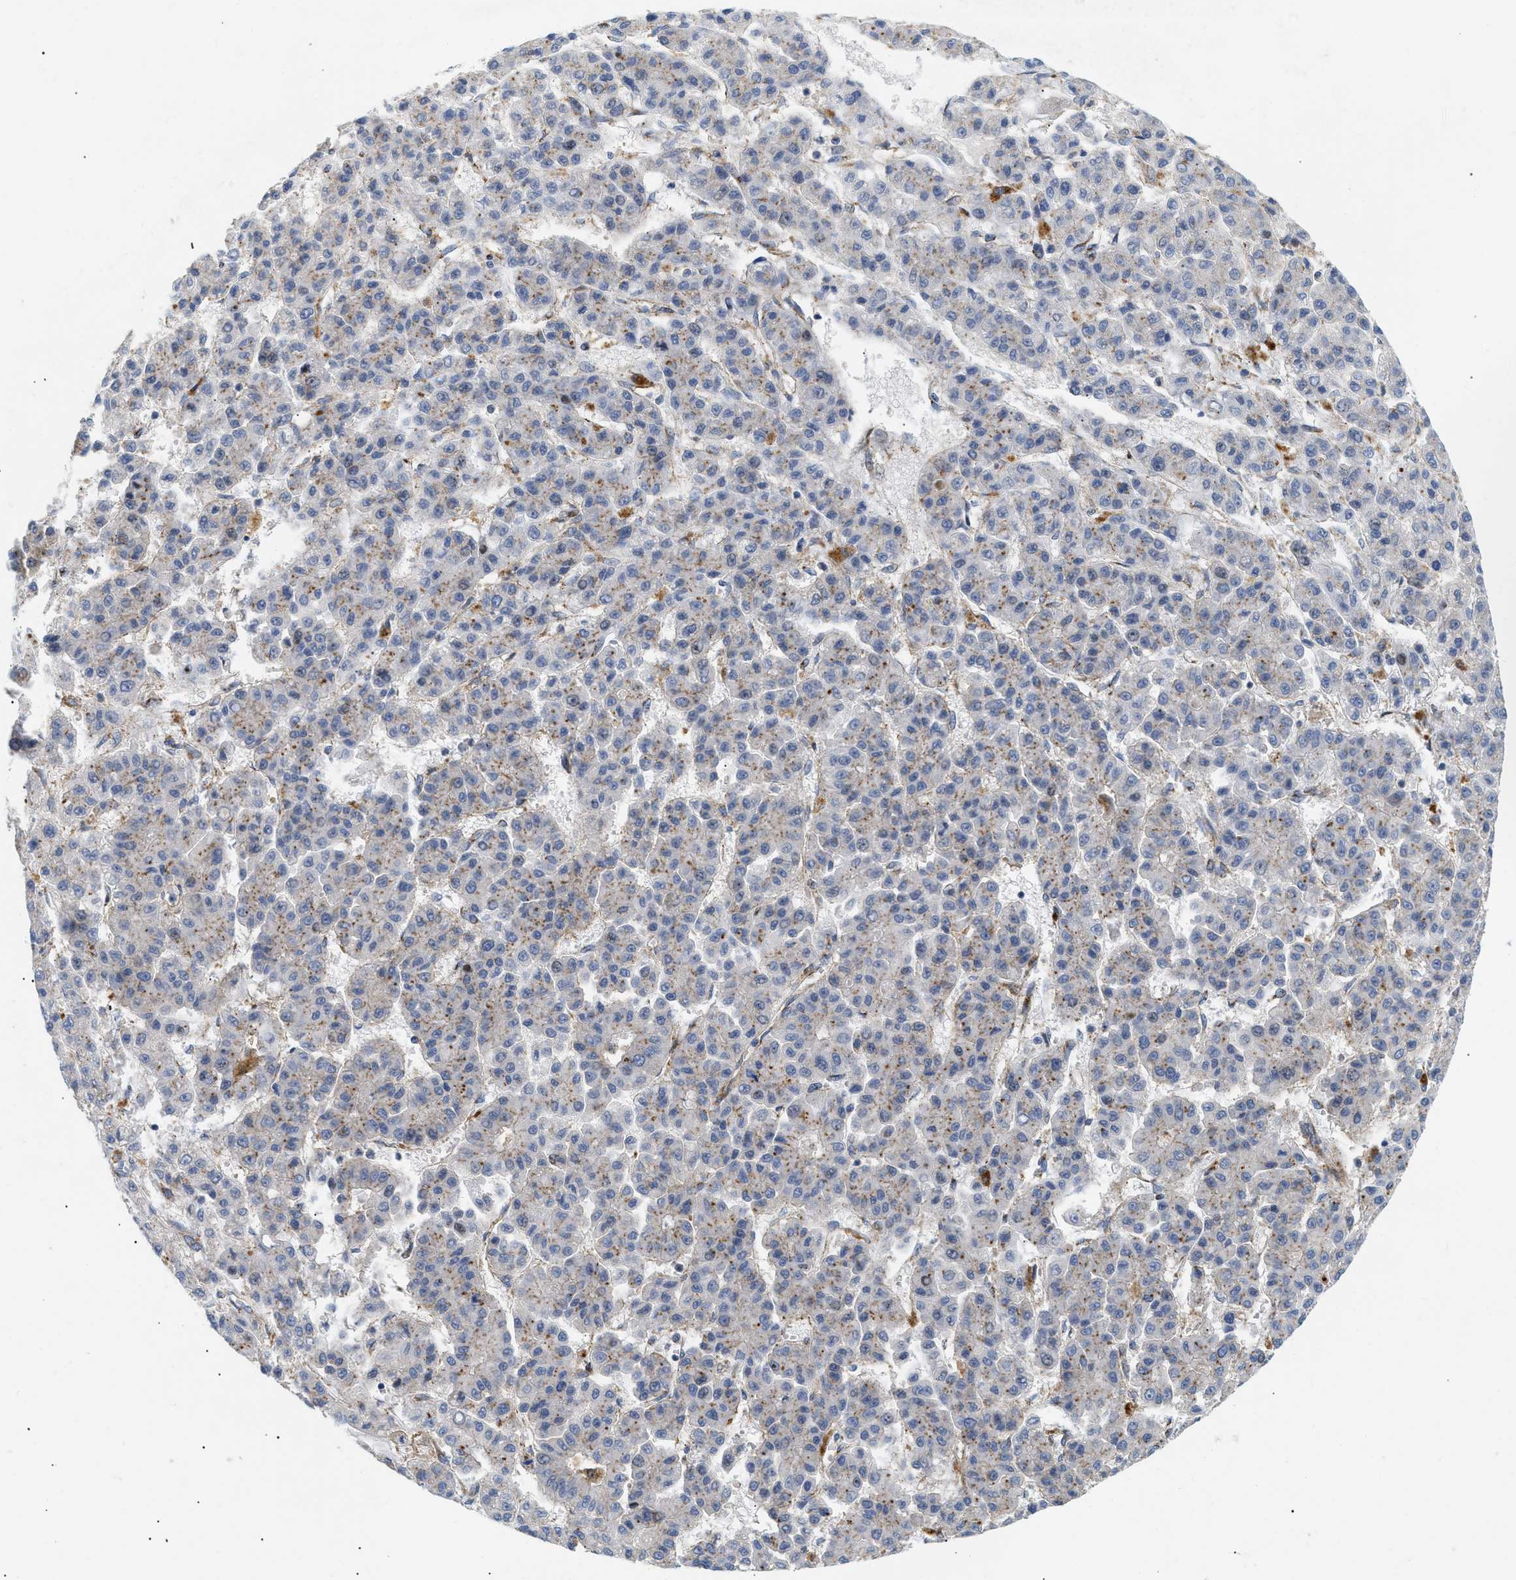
{"staining": {"intensity": "negative", "quantity": "none", "location": "none"}, "tissue": "liver cancer", "cell_type": "Tumor cells", "image_type": "cancer", "snomed": [{"axis": "morphology", "description": "Carcinoma, Hepatocellular, NOS"}, {"axis": "topography", "description": "Liver"}], "caption": "Immunohistochemical staining of human liver hepatocellular carcinoma shows no significant staining in tumor cells. (Immunohistochemistry (ihc), brightfield microscopy, high magnification).", "gene": "DCTN4", "patient": {"sex": "male", "age": 70}}